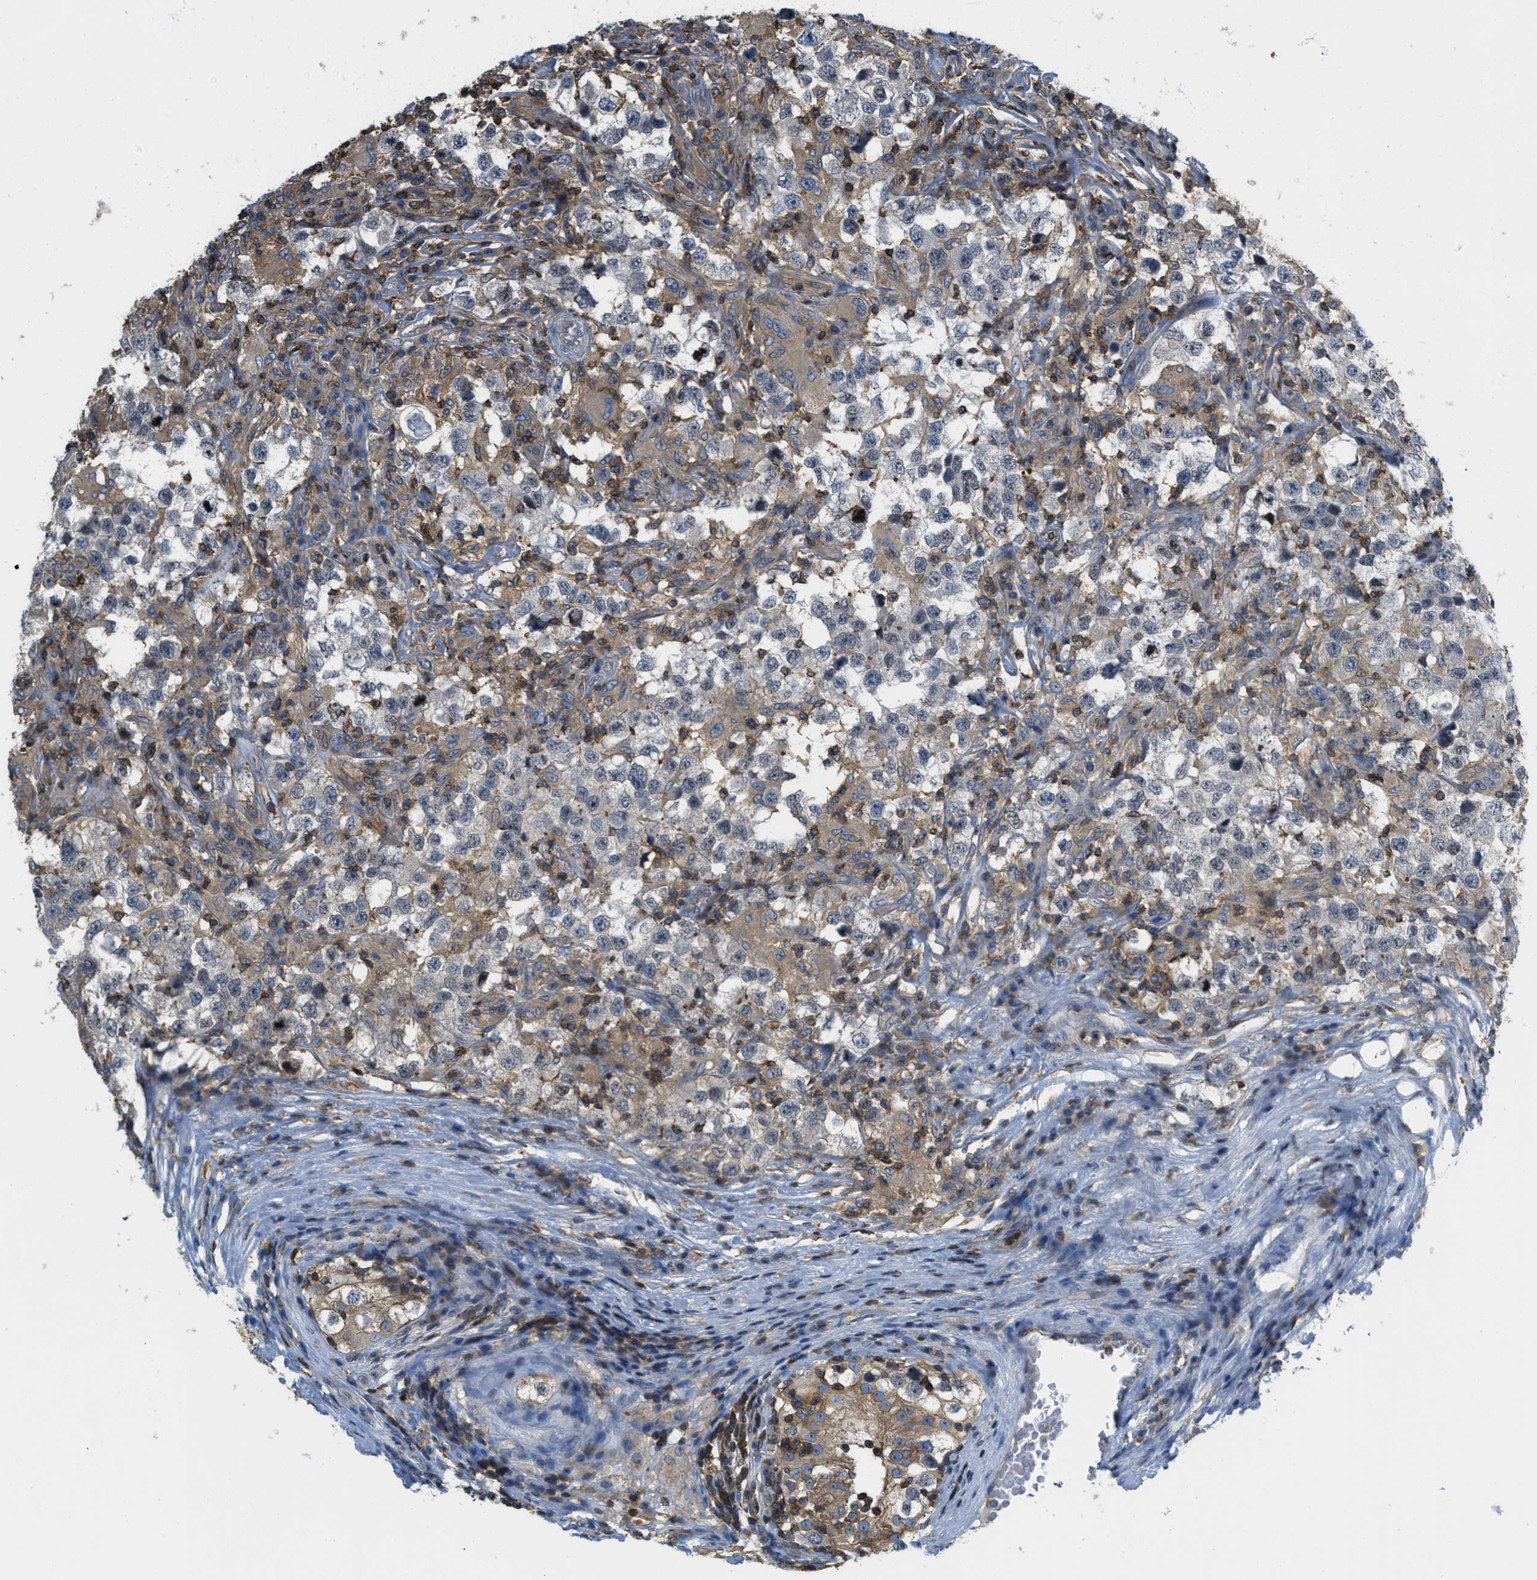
{"staining": {"intensity": "negative", "quantity": "none", "location": "none"}, "tissue": "testis cancer", "cell_type": "Tumor cells", "image_type": "cancer", "snomed": [{"axis": "morphology", "description": "Carcinoma, Embryonal, NOS"}, {"axis": "topography", "description": "Testis"}], "caption": "A micrograph of testis embryonal carcinoma stained for a protein demonstrates no brown staining in tumor cells. (DAB (3,3'-diaminobenzidine) immunohistochemistry, high magnification).", "gene": "GRIK2", "patient": {"sex": "male", "age": 21}}